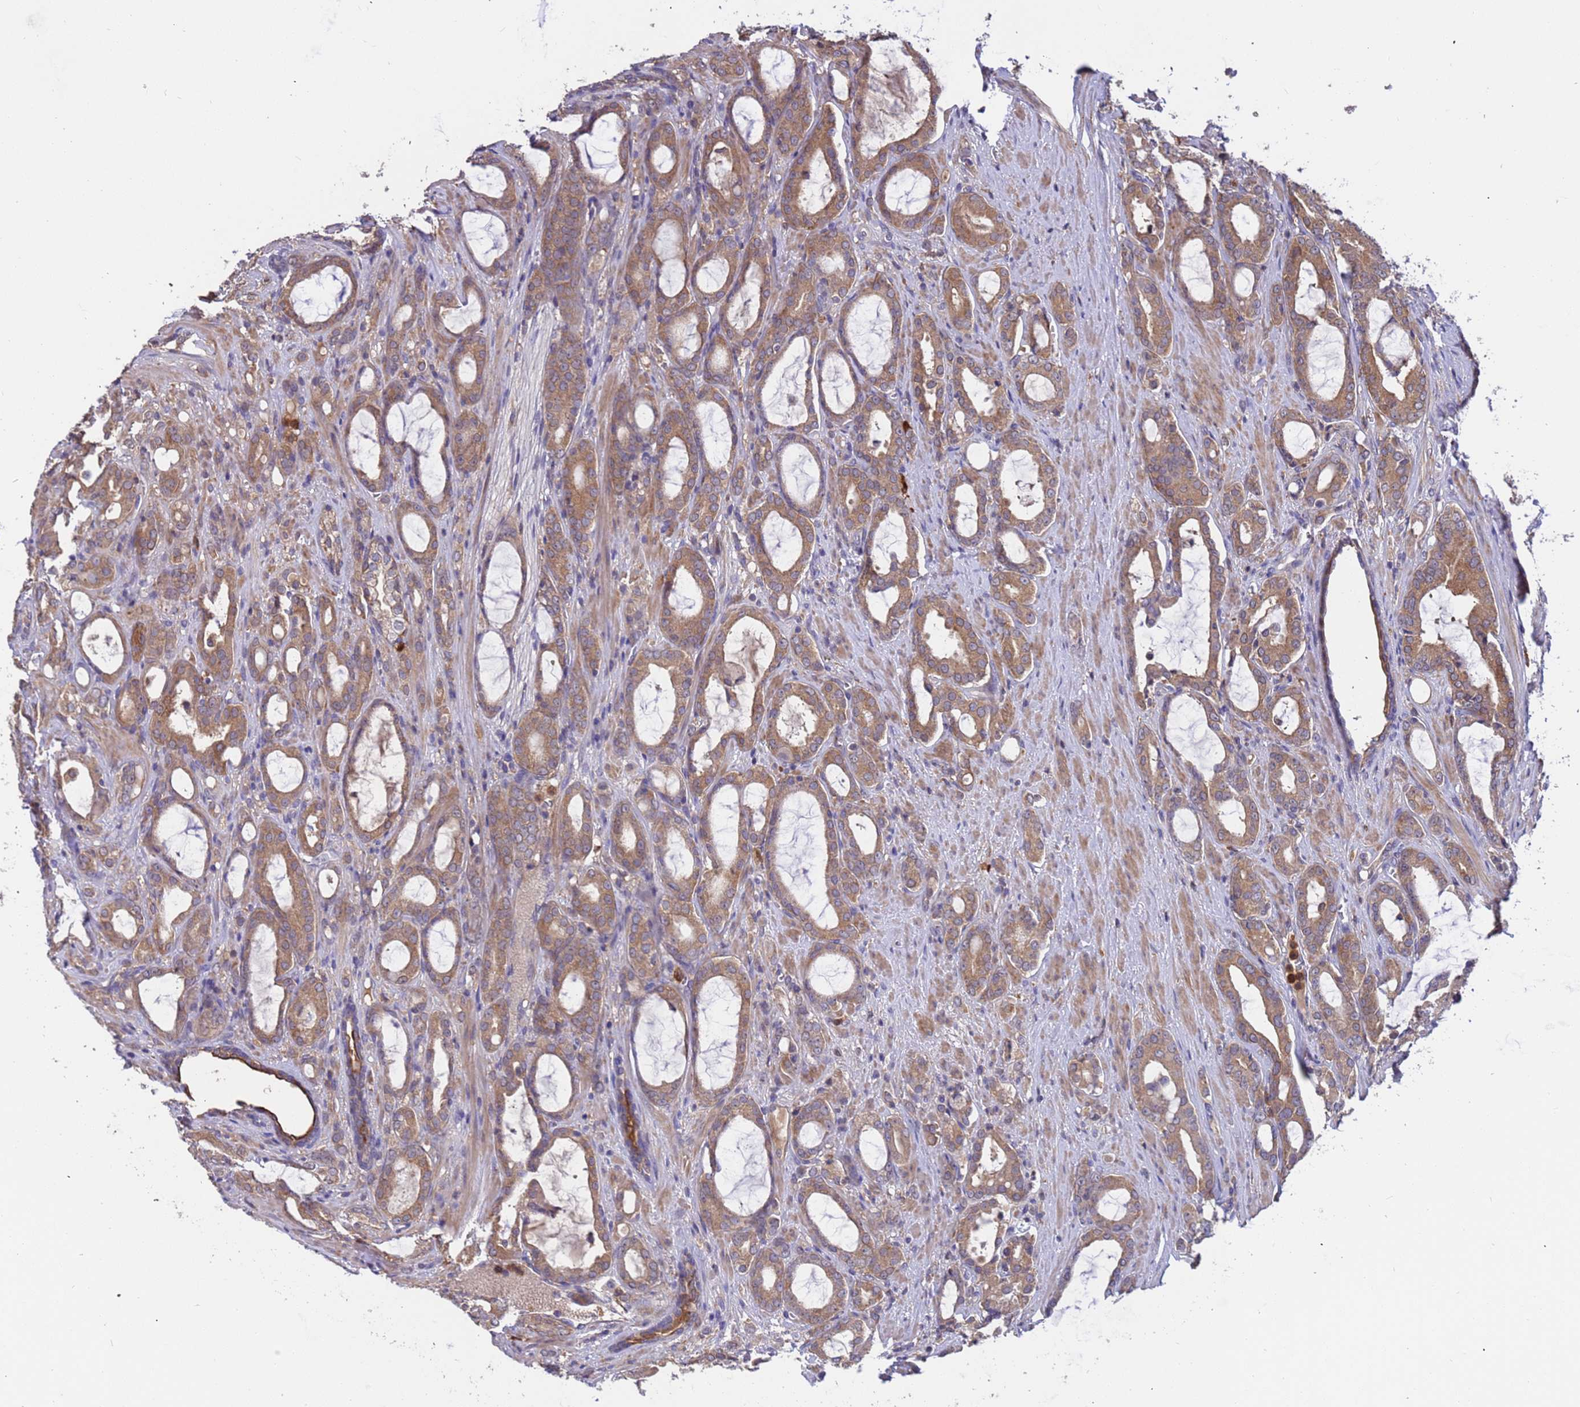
{"staining": {"intensity": "moderate", "quantity": ">75%", "location": "cytoplasmic/membranous"}, "tissue": "prostate cancer", "cell_type": "Tumor cells", "image_type": "cancer", "snomed": [{"axis": "morphology", "description": "Adenocarcinoma, High grade"}, {"axis": "topography", "description": "Prostate"}], "caption": "Prostate cancer (adenocarcinoma (high-grade)) tissue shows moderate cytoplasmic/membranous positivity in about >75% of tumor cells (brown staining indicates protein expression, while blue staining denotes nuclei).", "gene": "AMPD3", "patient": {"sex": "male", "age": 72}}